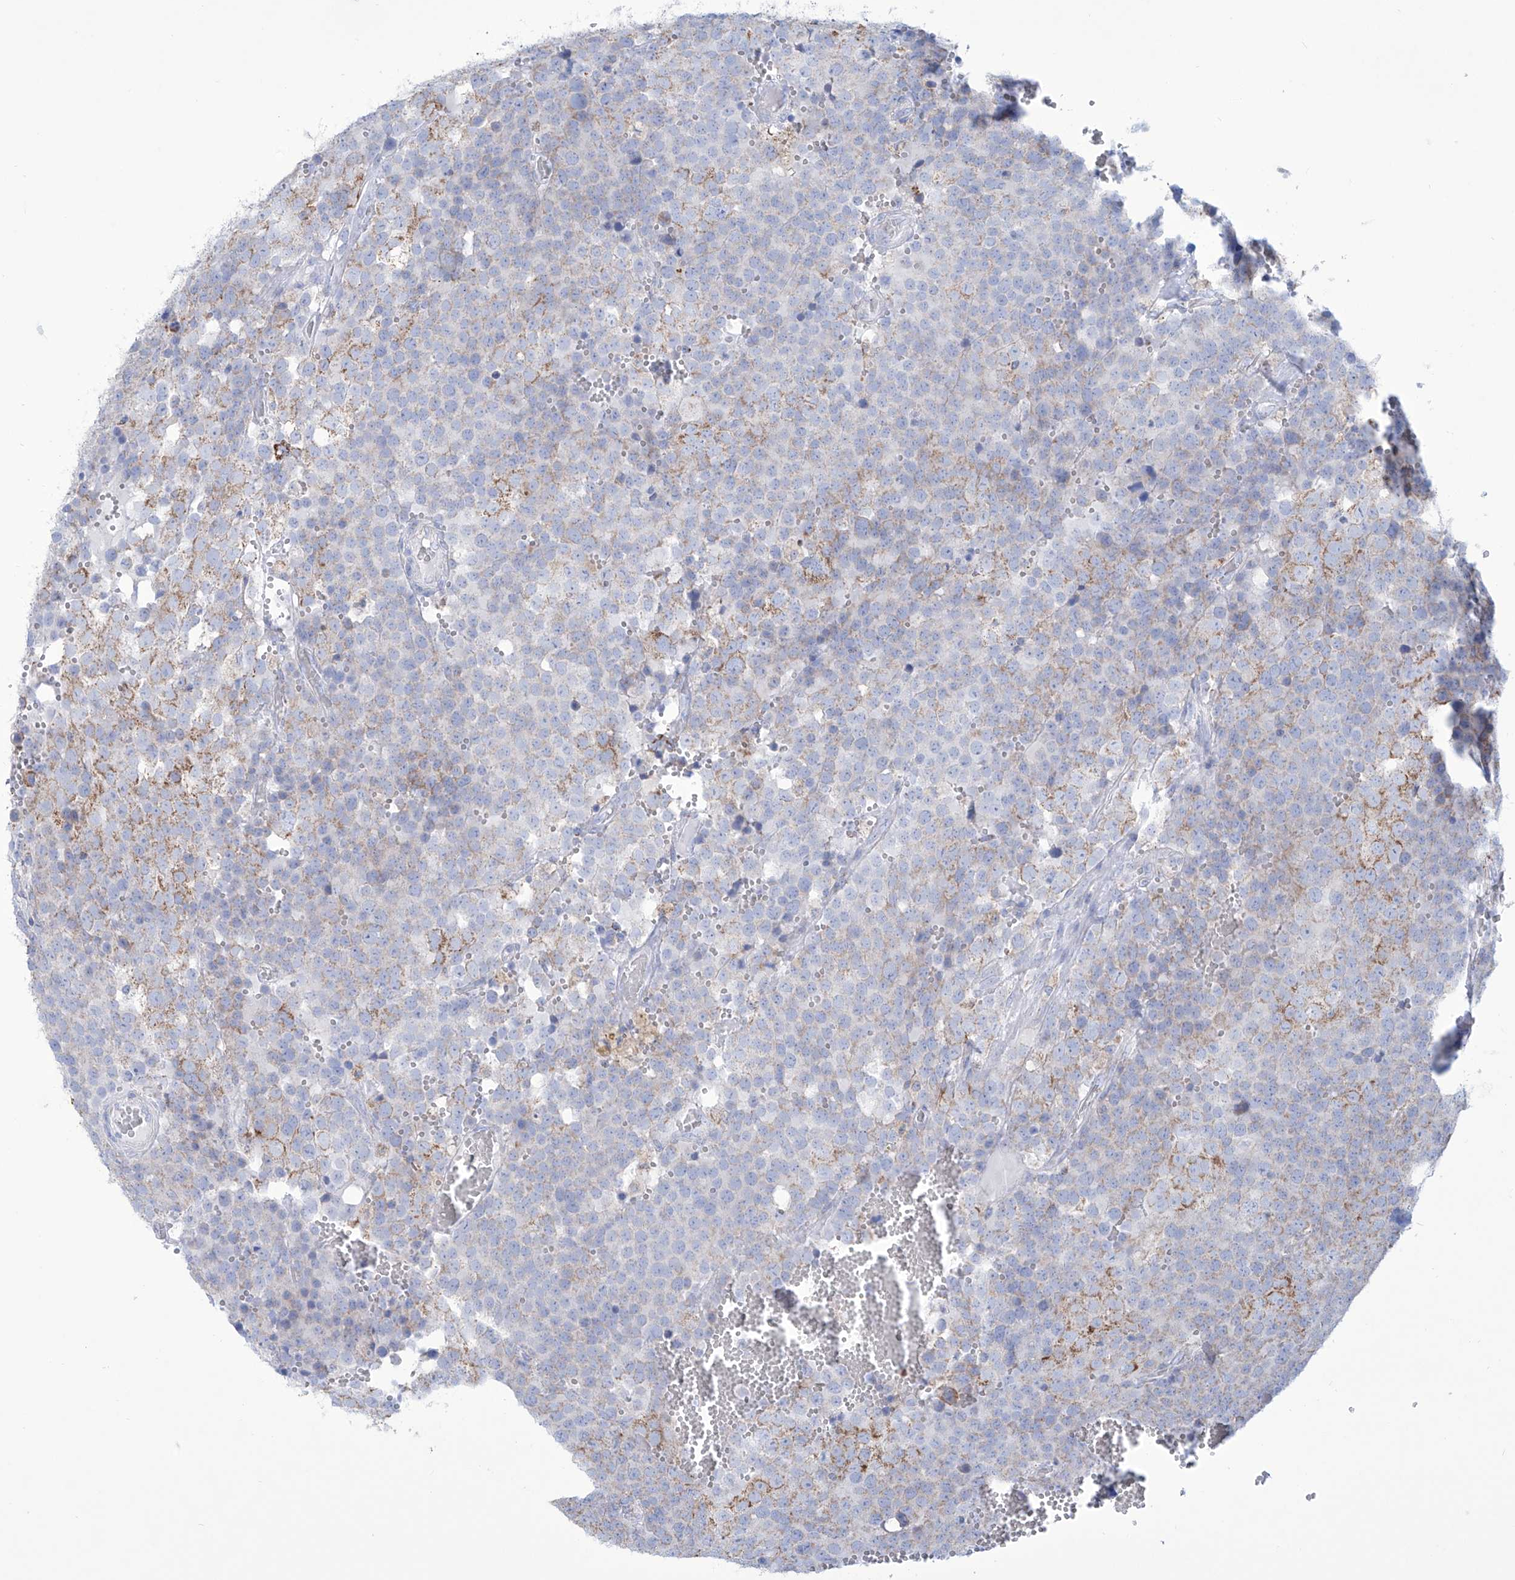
{"staining": {"intensity": "moderate", "quantity": "<25%", "location": "cytoplasmic/membranous"}, "tissue": "testis cancer", "cell_type": "Tumor cells", "image_type": "cancer", "snomed": [{"axis": "morphology", "description": "Seminoma, NOS"}, {"axis": "topography", "description": "Testis"}], "caption": "Tumor cells exhibit moderate cytoplasmic/membranous staining in approximately <25% of cells in seminoma (testis).", "gene": "ALDH6A1", "patient": {"sex": "male", "age": 71}}